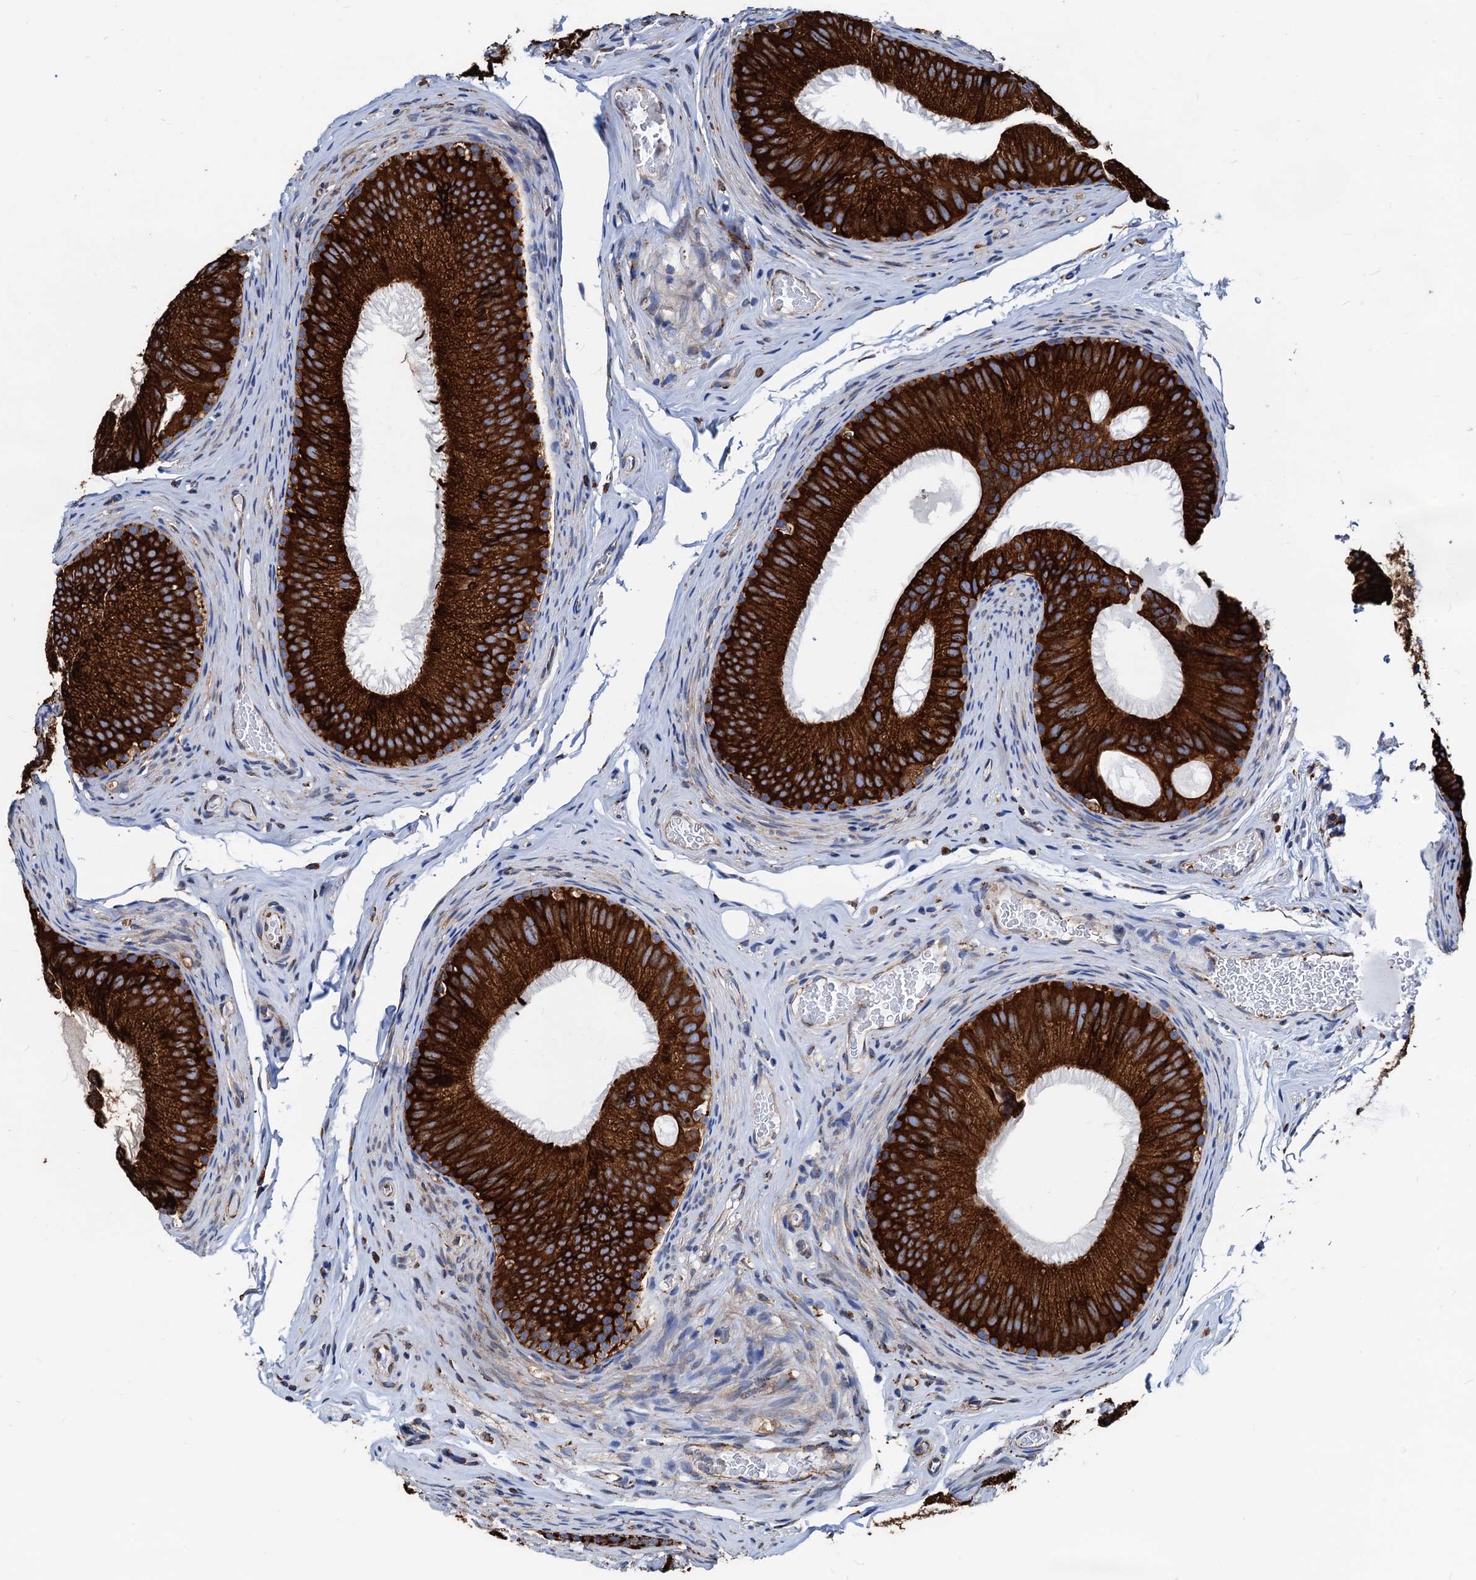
{"staining": {"intensity": "strong", "quantity": ">75%", "location": "cytoplasmic/membranous"}, "tissue": "epididymis", "cell_type": "Glandular cells", "image_type": "normal", "snomed": [{"axis": "morphology", "description": "Normal tissue, NOS"}, {"axis": "topography", "description": "Epididymis"}], "caption": "This histopathology image demonstrates benign epididymis stained with IHC to label a protein in brown. The cytoplasmic/membranous of glandular cells show strong positivity for the protein. Nuclei are counter-stained blue.", "gene": "HSPA5", "patient": {"sex": "male", "age": 34}}